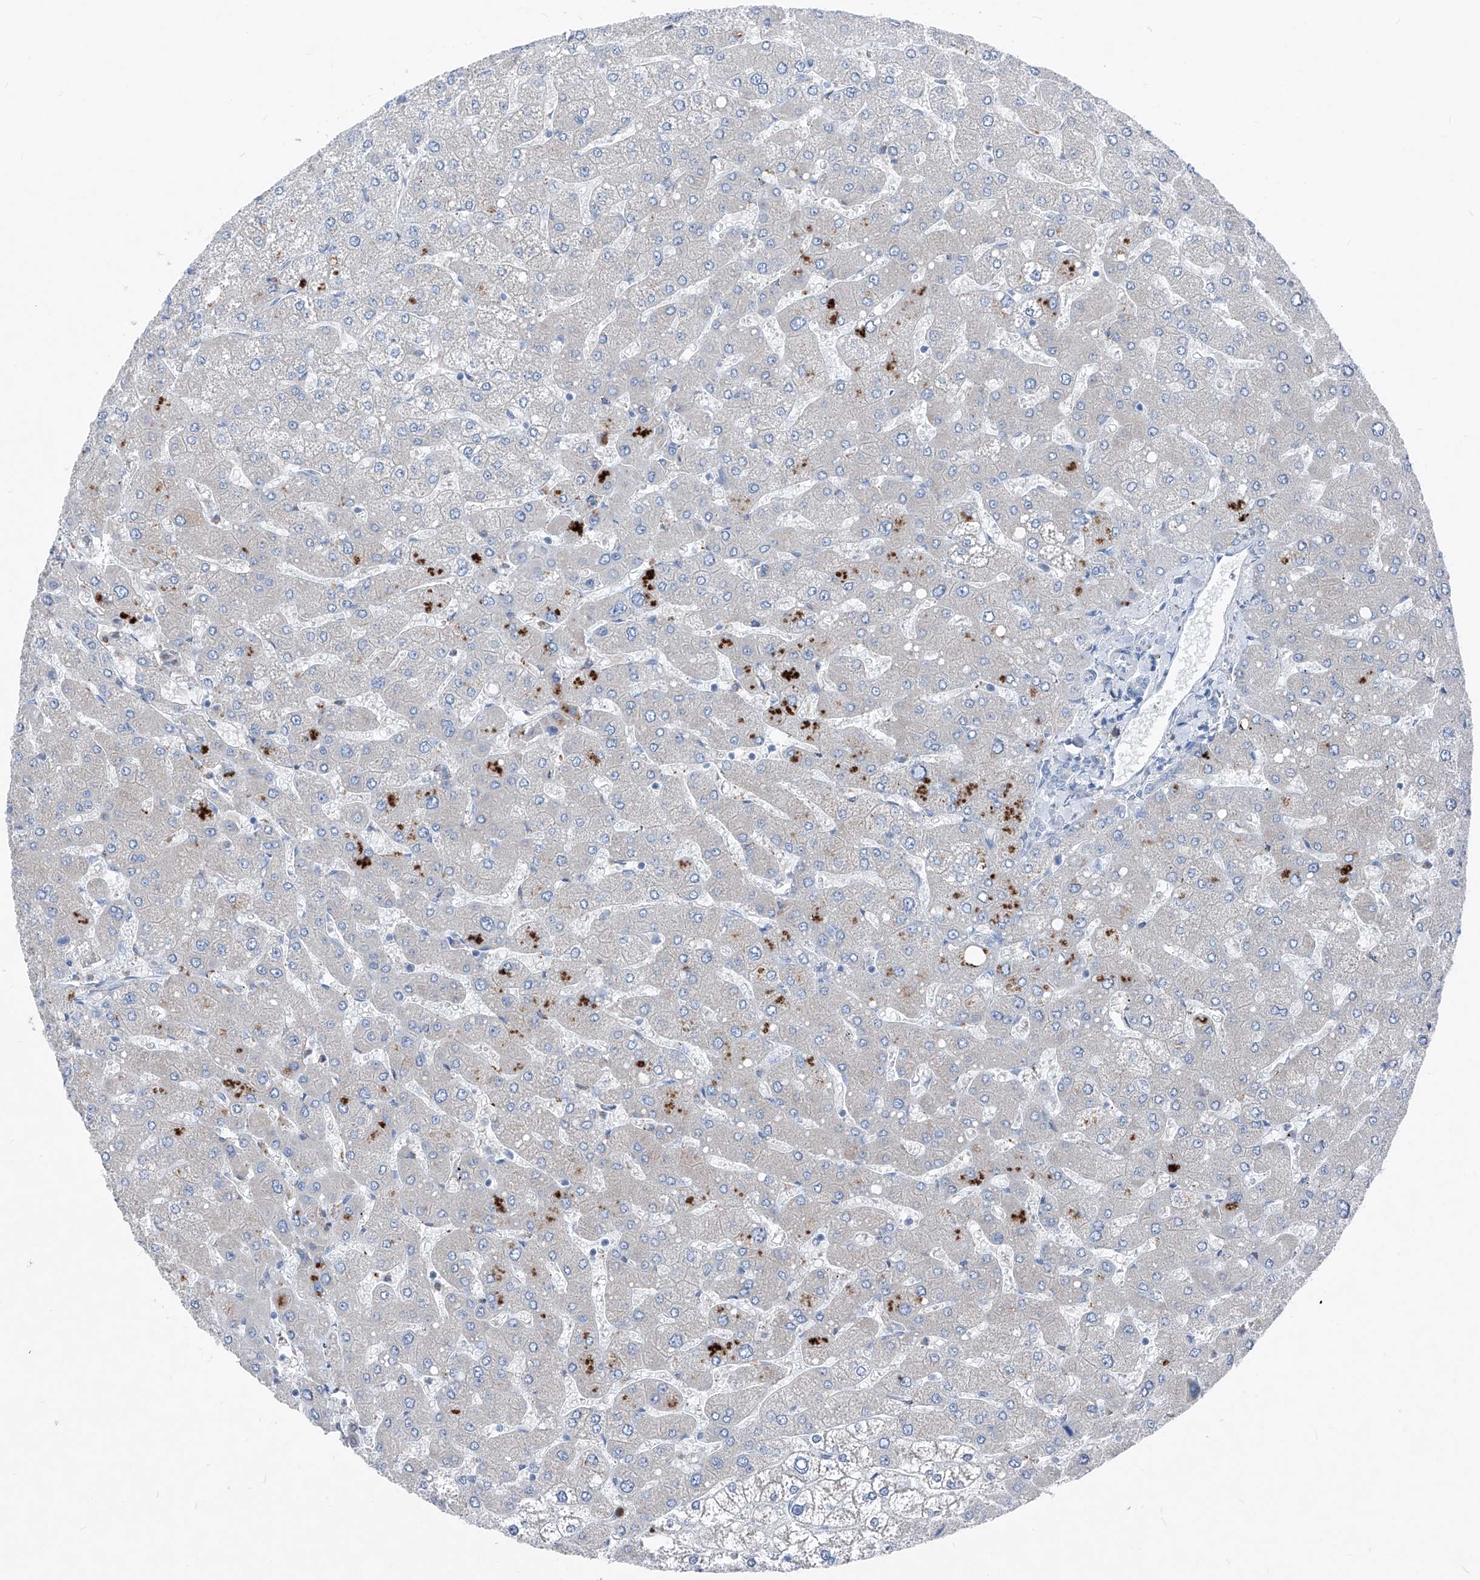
{"staining": {"intensity": "negative", "quantity": "none", "location": "none"}, "tissue": "liver", "cell_type": "Cholangiocytes", "image_type": "normal", "snomed": [{"axis": "morphology", "description": "Normal tissue, NOS"}, {"axis": "topography", "description": "Liver"}], "caption": "The histopathology image shows no significant positivity in cholangiocytes of liver.", "gene": "IFI27", "patient": {"sex": "male", "age": 55}}